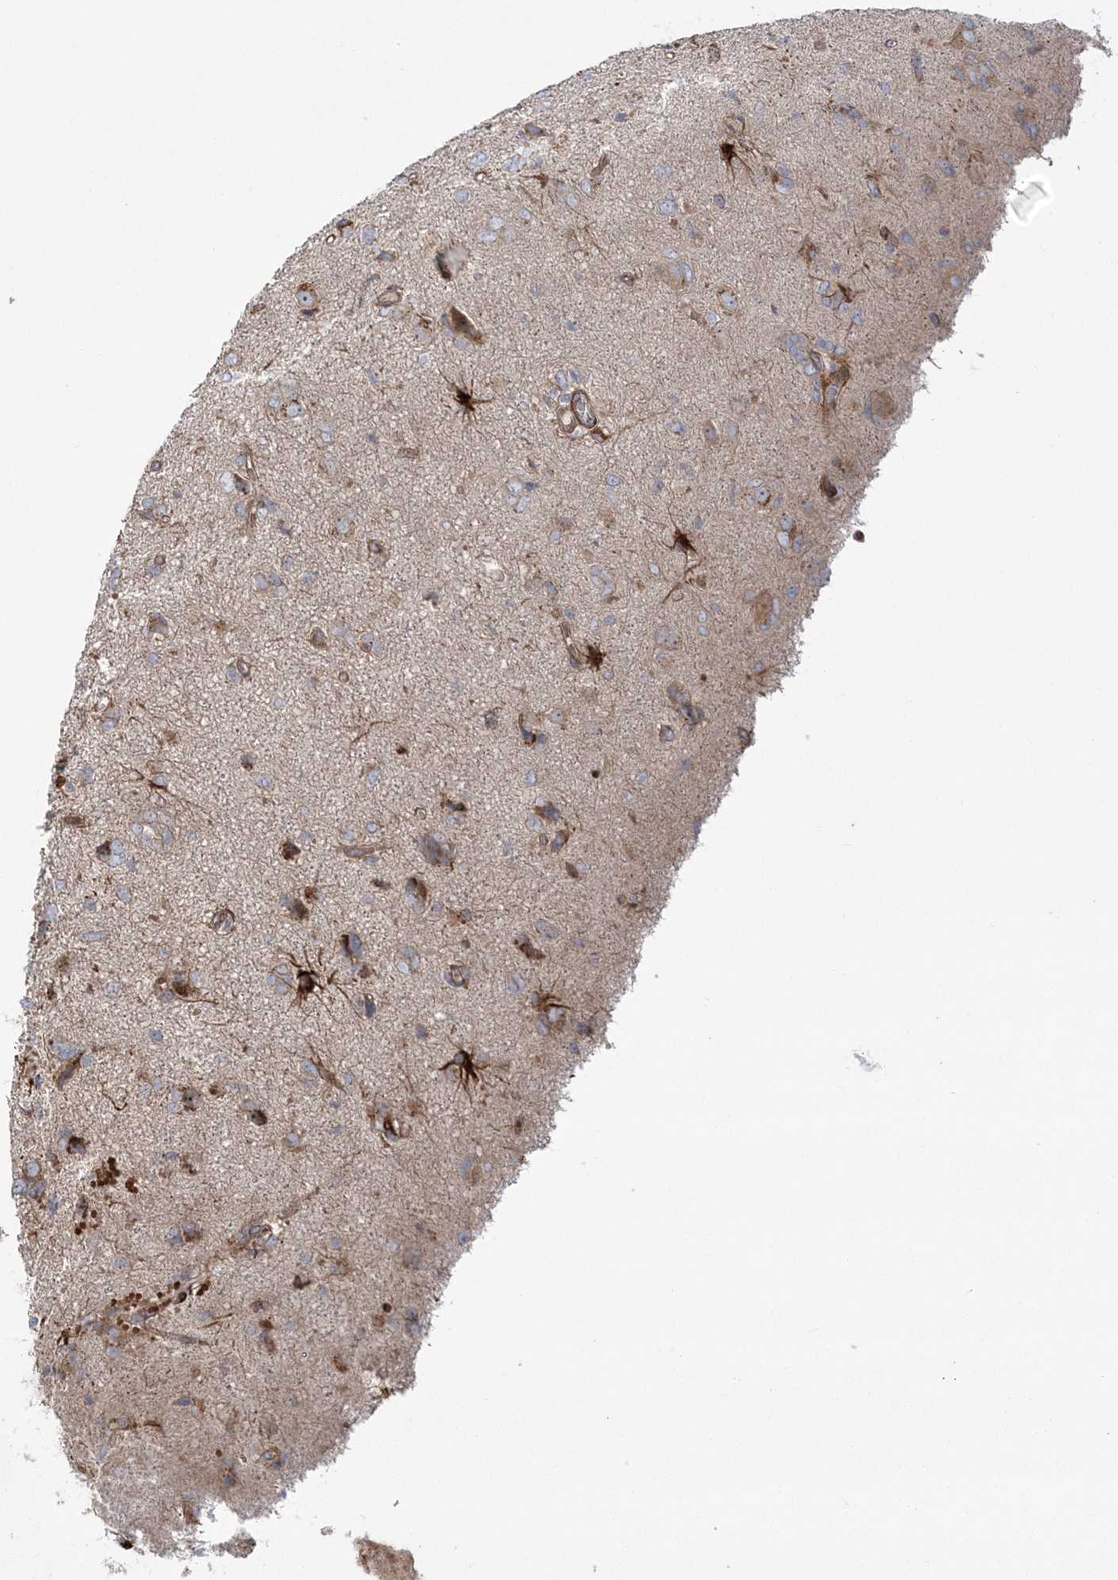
{"staining": {"intensity": "weak", "quantity": "25%-75%", "location": "cytoplasmic/membranous"}, "tissue": "glioma", "cell_type": "Tumor cells", "image_type": "cancer", "snomed": [{"axis": "morphology", "description": "Glioma, malignant, High grade"}, {"axis": "topography", "description": "Brain"}], "caption": "Protein expression analysis of malignant high-grade glioma demonstrates weak cytoplasmic/membranous expression in about 25%-75% of tumor cells. (IHC, brightfield microscopy, high magnification).", "gene": "NUDT9", "patient": {"sex": "female", "age": 59}}